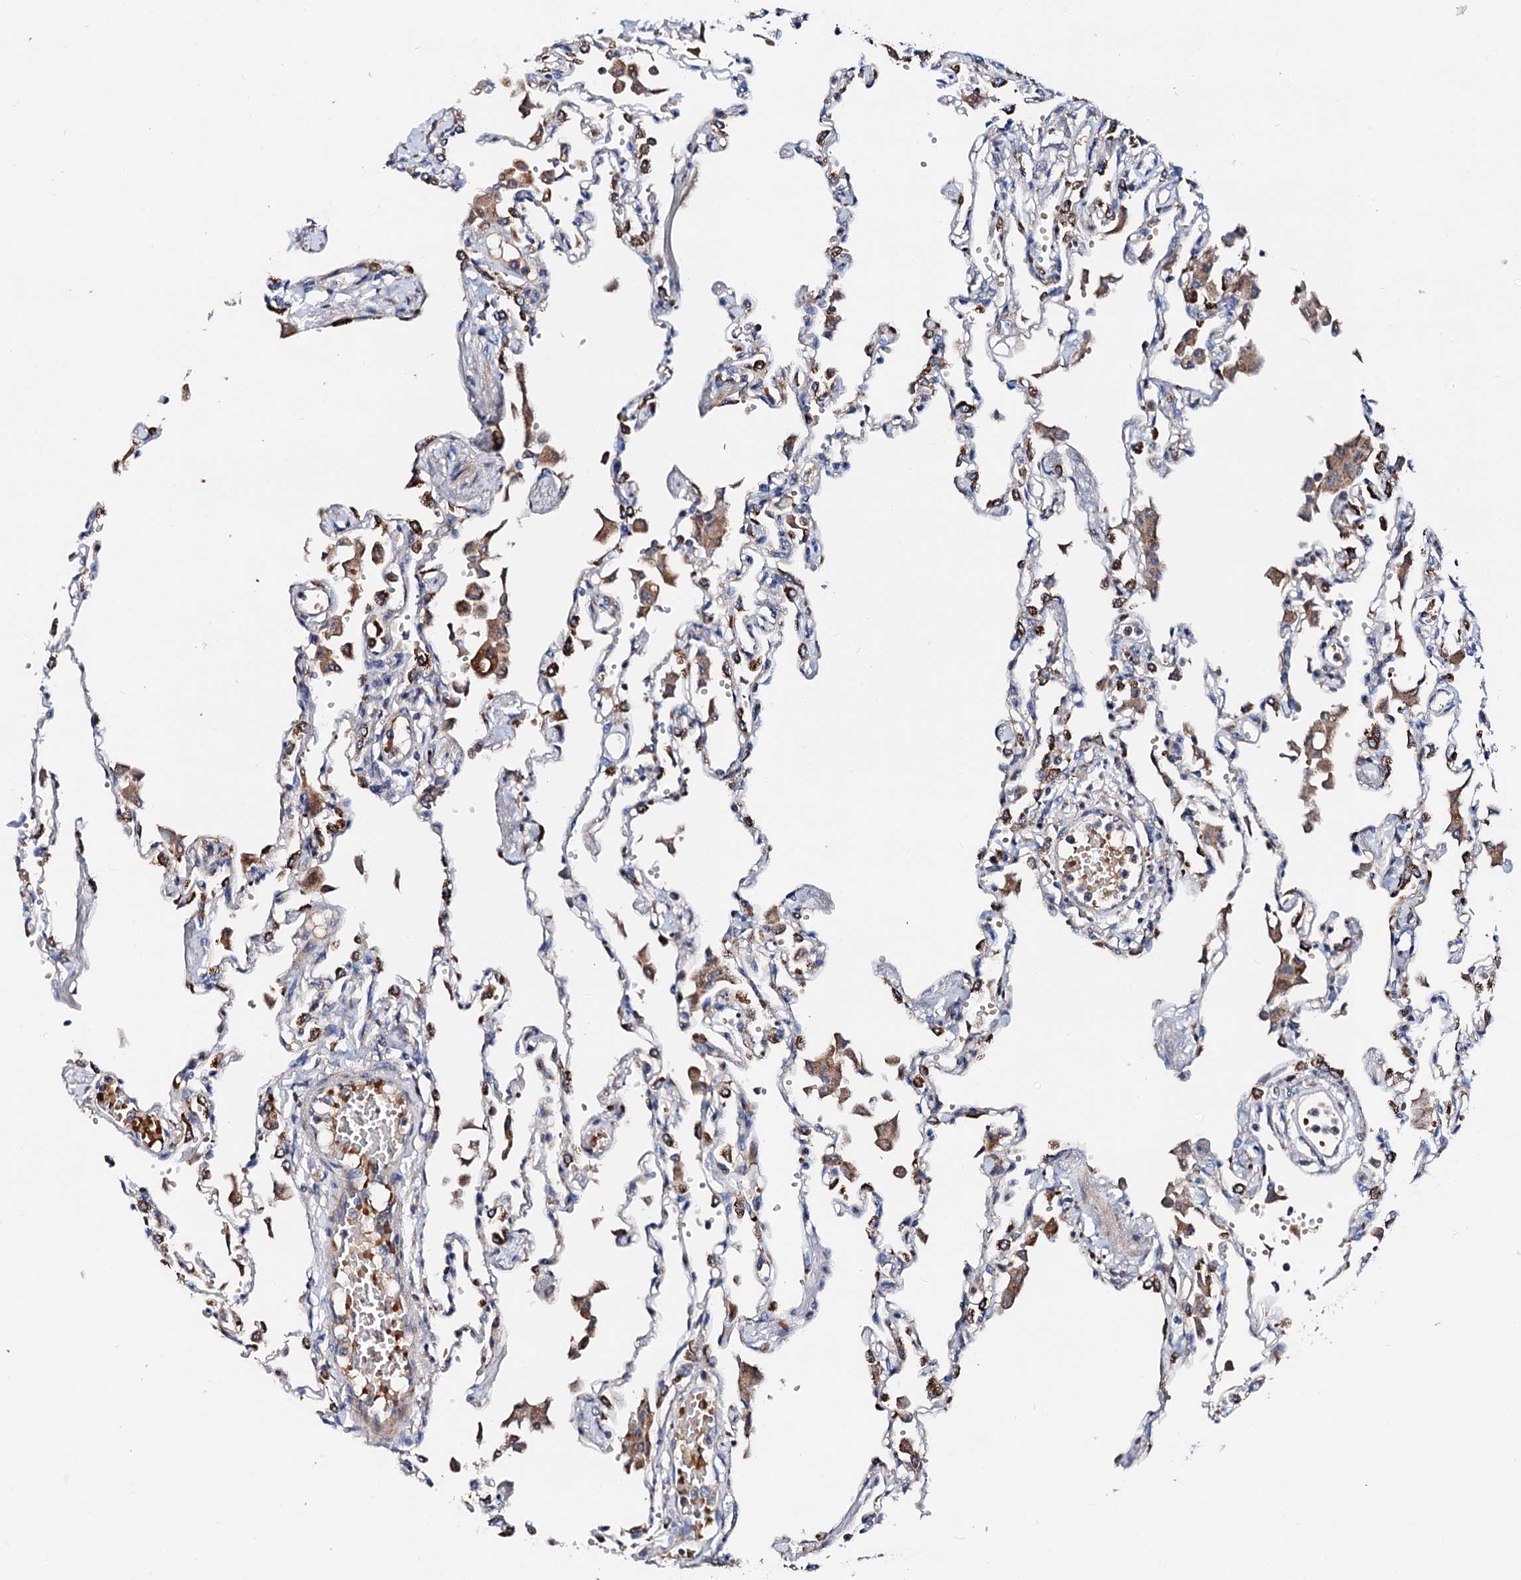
{"staining": {"intensity": "moderate", "quantity": "<25%", "location": "cytoplasmic/membranous"}, "tissue": "lung", "cell_type": "Alveolar cells", "image_type": "normal", "snomed": [{"axis": "morphology", "description": "Normal tissue, NOS"}, {"axis": "topography", "description": "Bronchus"}, {"axis": "topography", "description": "Lung"}], "caption": "IHC photomicrograph of normal human lung stained for a protein (brown), which exhibits low levels of moderate cytoplasmic/membranous expression in approximately <25% of alveolar cells.", "gene": "SLC10A7", "patient": {"sex": "female", "age": 49}}